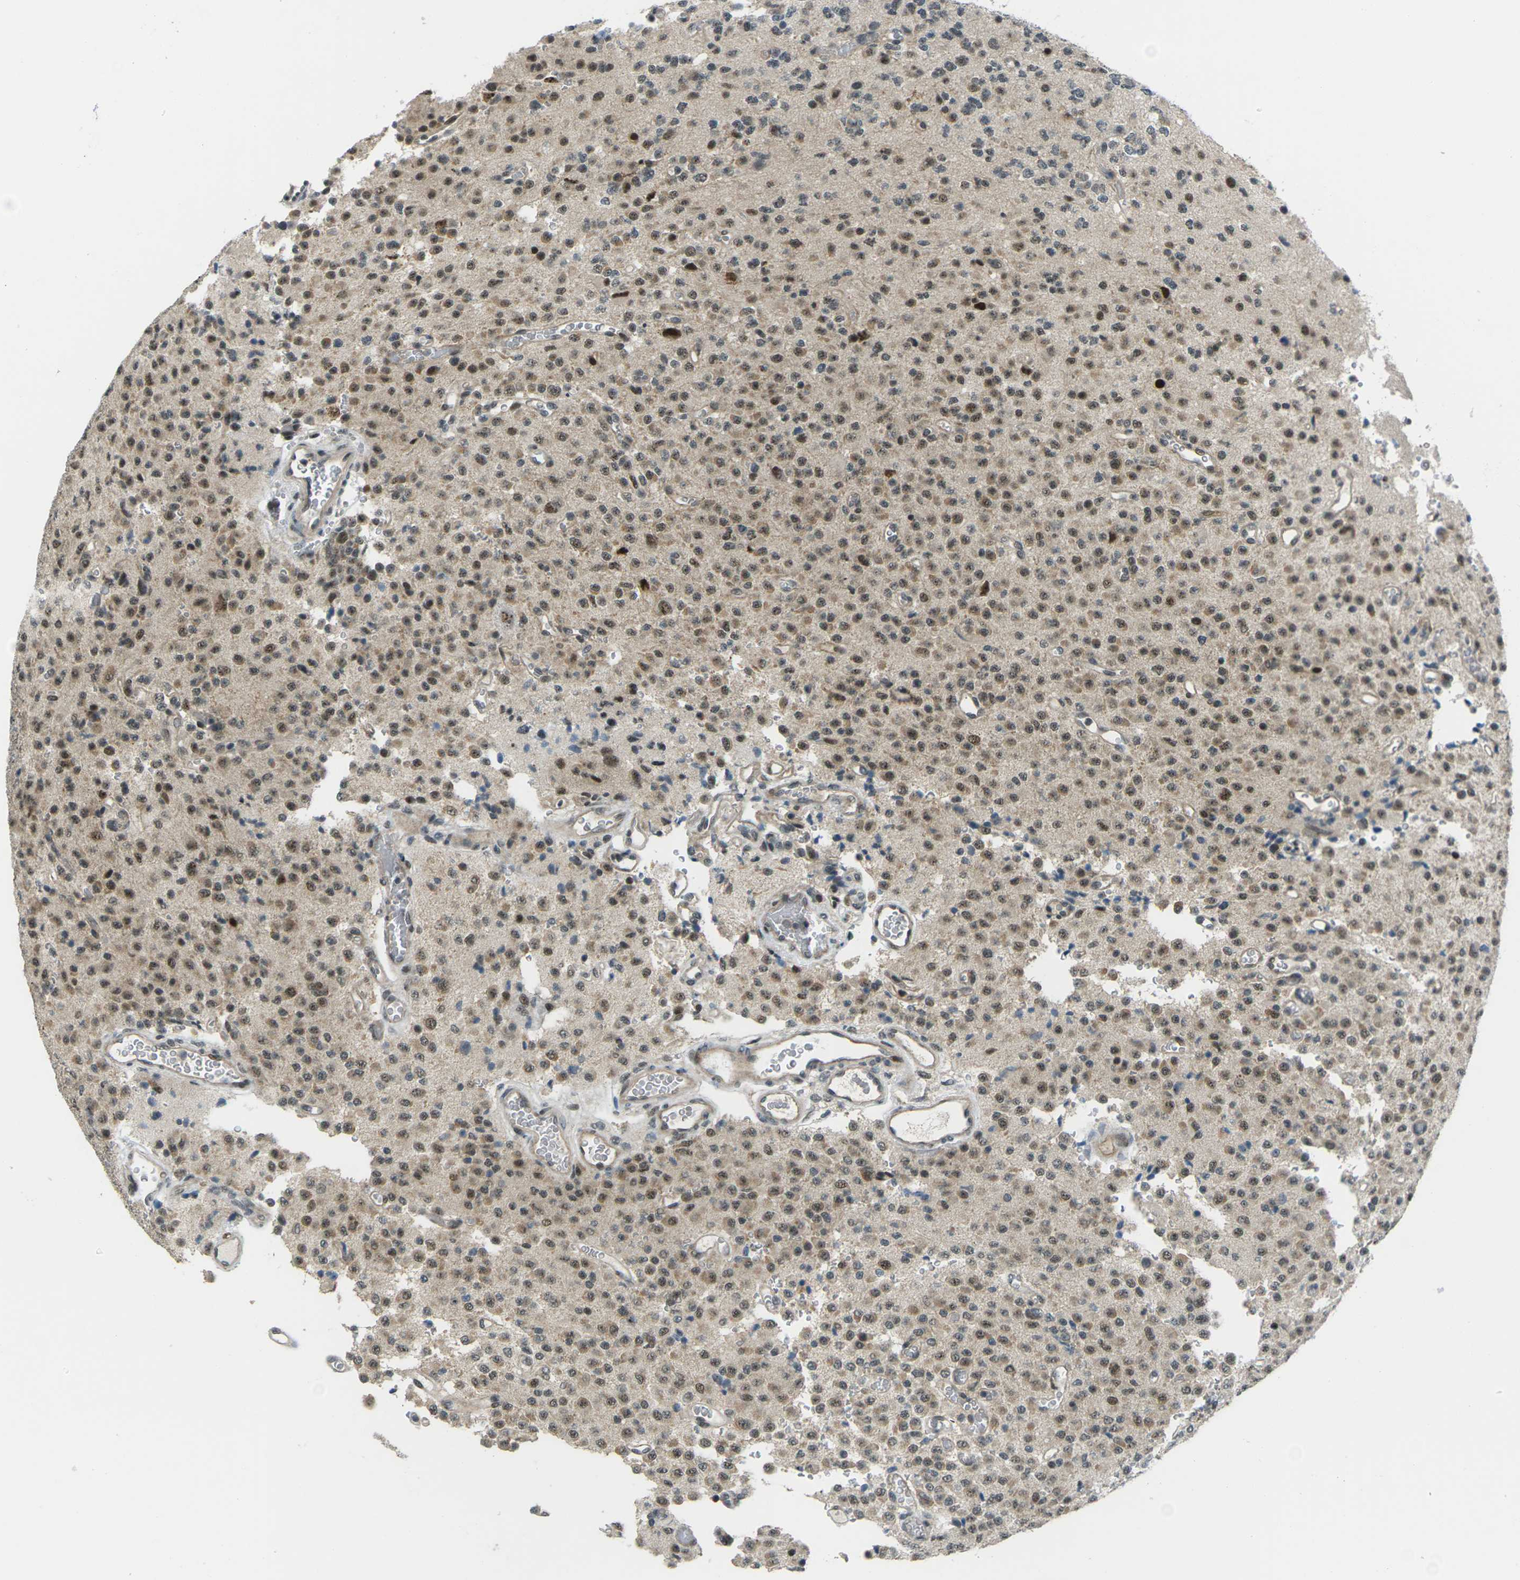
{"staining": {"intensity": "moderate", "quantity": ">75%", "location": "cytoplasmic/membranous,nuclear"}, "tissue": "glioma", "cell_type": "Tumor cells", "image_type": "cancer", "snomed": [{"axis": "morphology", "description": "Glioma, malignant, Low grade"}, {"axis": "topography", "description": "Brain"}], "caption": "This photomicrograph demonstrates malignant low-grade glioma stained with immunohistochemistry to label a protein in brown. The cytoplasmic/membranous and nuclear of tumor cells show moderate positivity for the protein. Nuclei are counter-stained blue.", "gene": "UBE2S", "patient": {"sex": "male", "age": 38}}